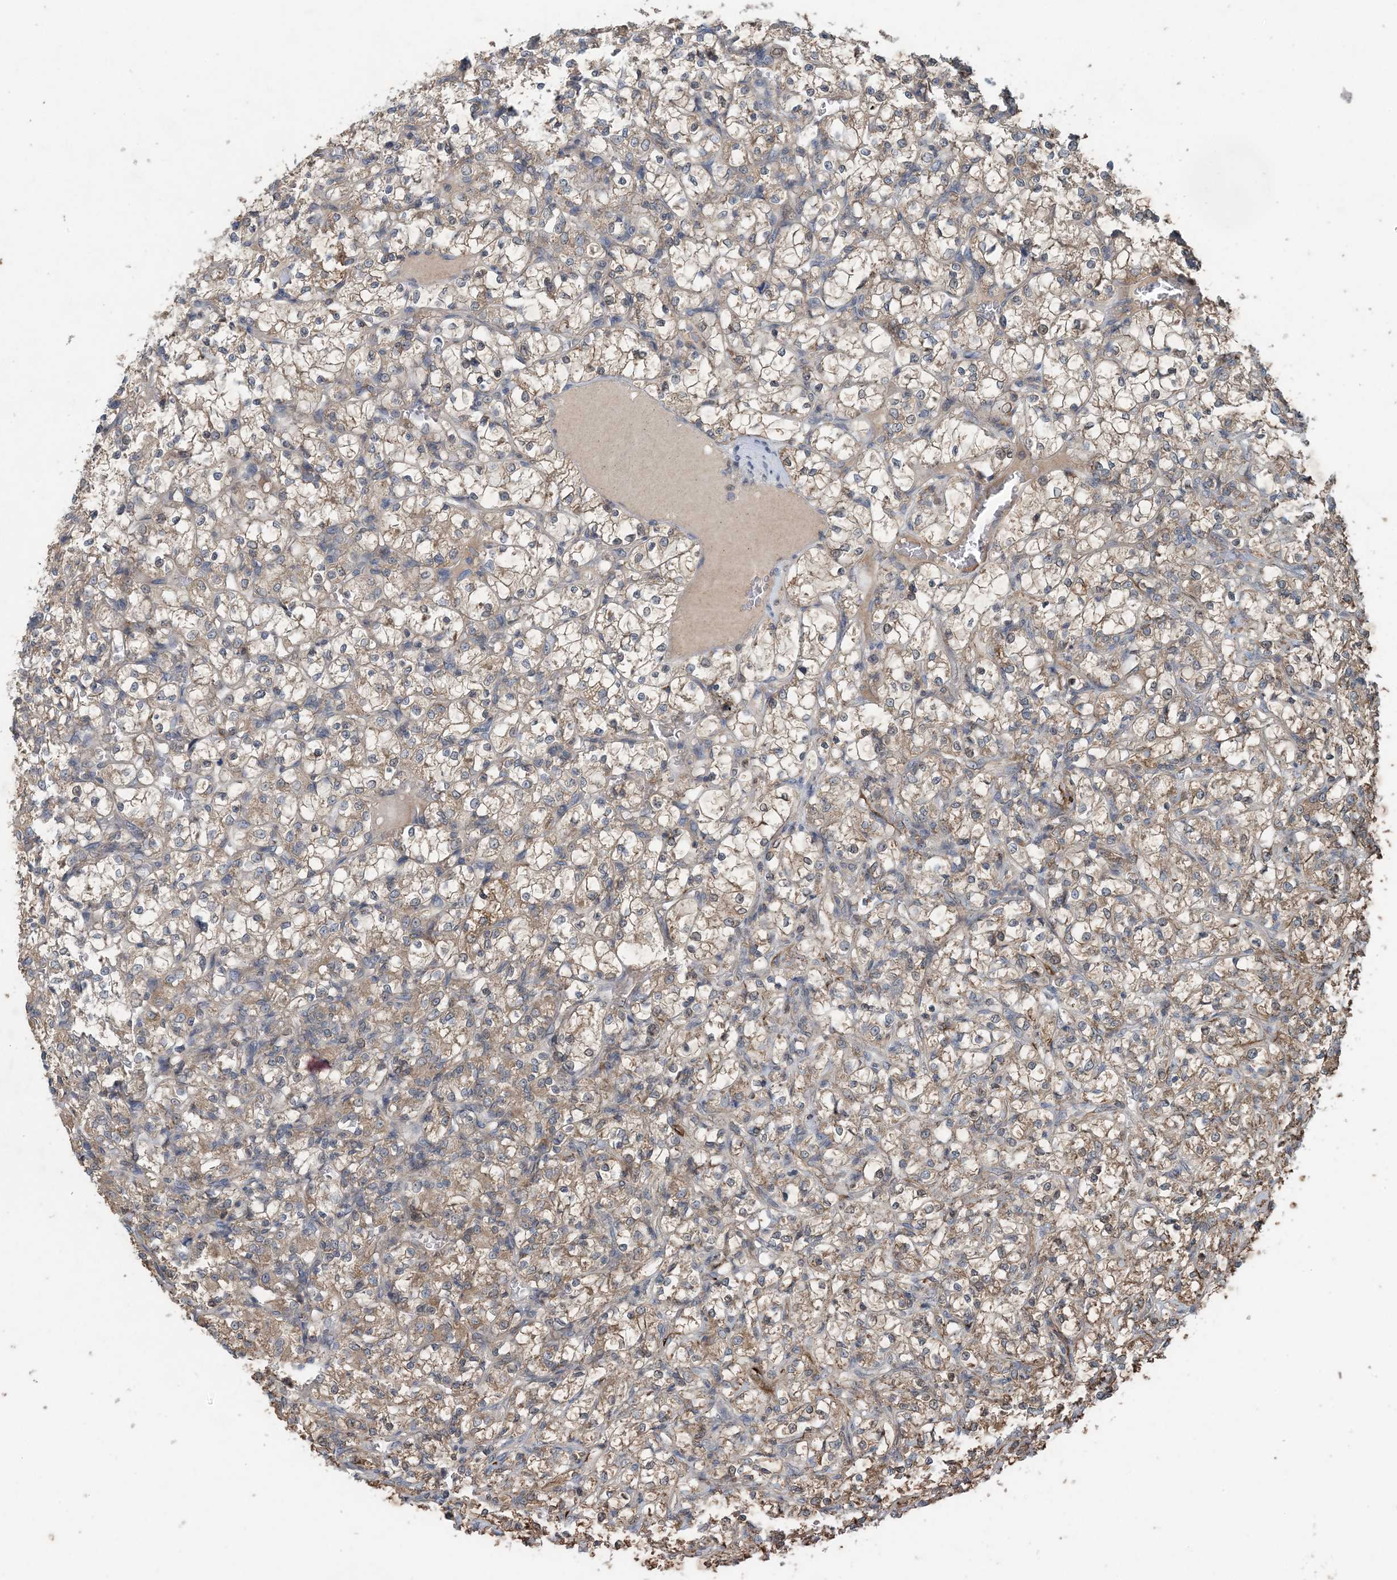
{"staining": {"intensity": "weak", "quantity": "25%-75%", "location": "cytoplasmic/membranous"}, "tissue": "renal cancer", "cell_type": "Tumor cells", "image_type": "cancer", "snomed": [{"axis": "morphology", "description": "Adenocarcinoma, NOS"}, {"axis": "topography", "description": "Kidney"}], "caption": "Immunohistochemistry (IHC) (DAB (3,3'-diaminobenzidine)) staining of human renal cancer (adenocarcinoma) demonstrates weak cytoplasmic/membranous protein expression in approximately 25%-75% of tumor cells.", "gene": "MYO9B", "patient": {"sex": "female", "age": 69}}